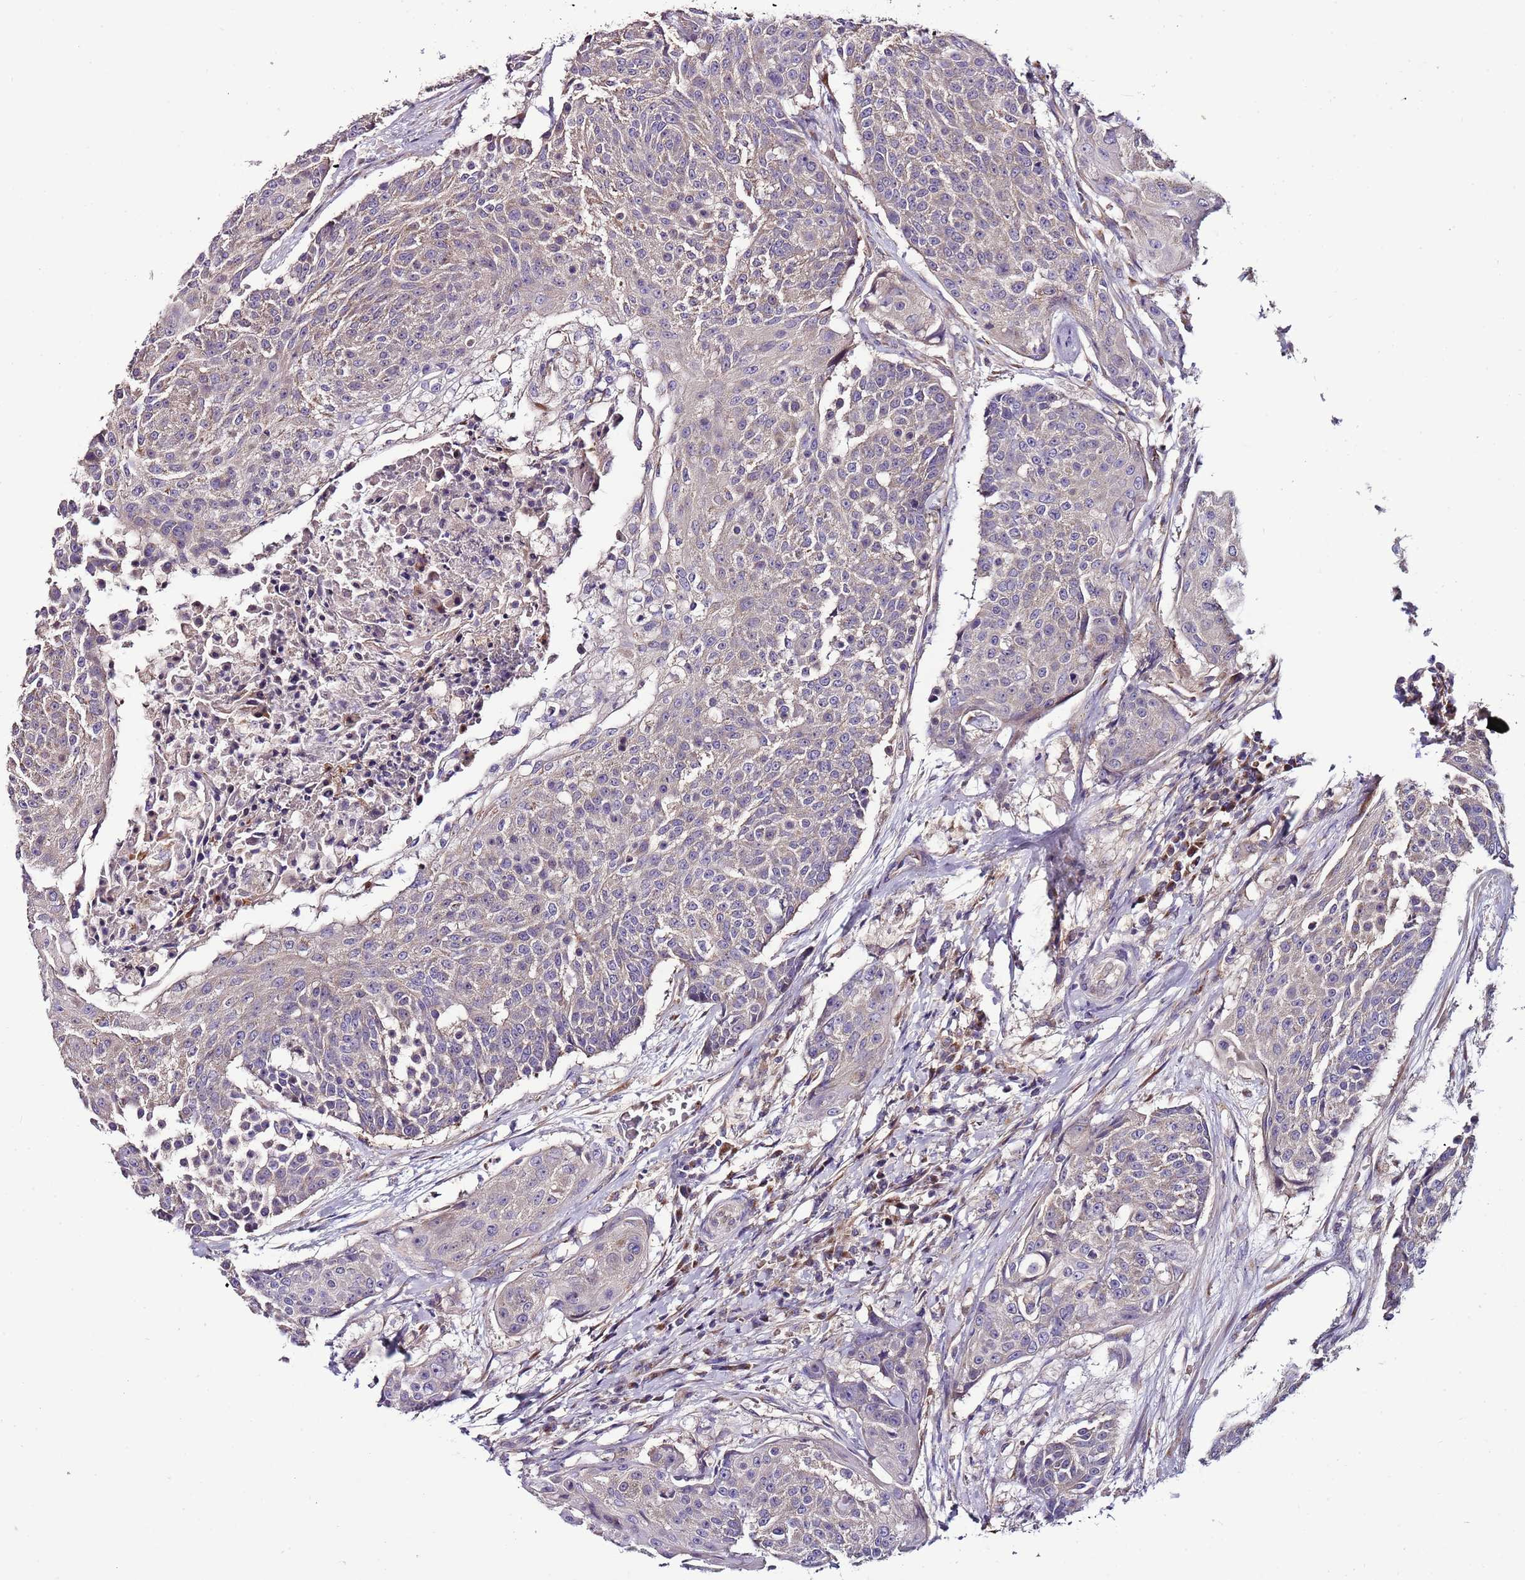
{"staining": {"intensity": "negative", "quantity": "none", "location": "none"}, "tissue": "urothelial cancer", "cell_type": "Tumor cells", "image_type": "cancer", "snomed": [{"axis": "morphology", "description": "Urothelial carcinoma, High grade"}, {"axis": "topography", "description": "Urinary bladder"}], "caption": "A photomicrograph of human urothelial cancer is negative for staining in tumor cells.", "gene": "FAM20A", "patient": {"sex": "female", "age": 63}}